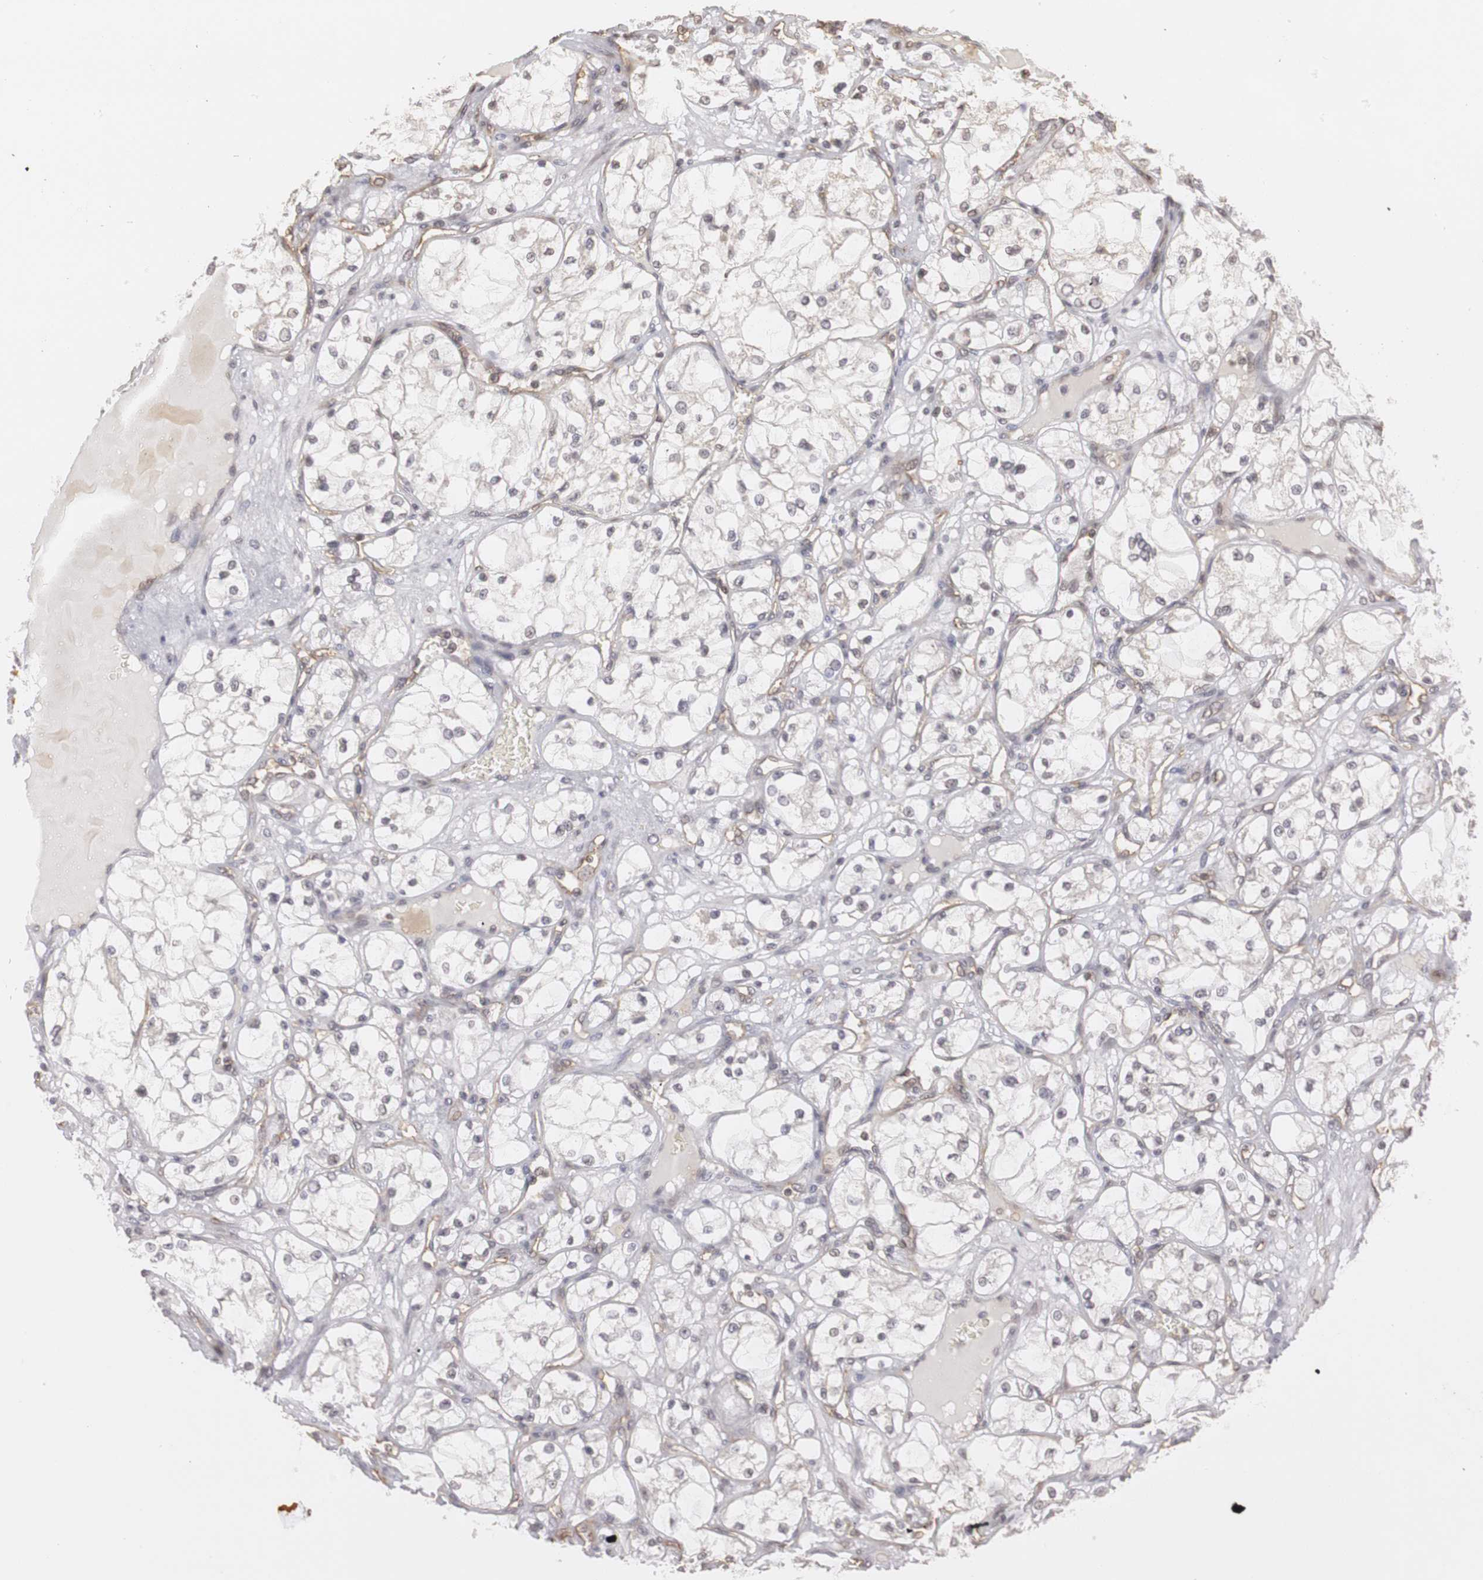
{"staining": {"intensity": "negative", "quantity": "none", "location": "none"}, "tissue": "renal cancer", "cell_type": "Tumor cells", "image_type": "cancer", "snomed": [{"axis": "morphology", "description": "Adenocarcinoma, NOS"}, {"axis": "topography", "description": "Kidney"}], "caption": "Renal adenocarcinoma was stained to show a protein in brown. There is no significant staining in tumor cells.", "gene": "PLEKHA1", "patient": {"sex": "male", "age": 61}}